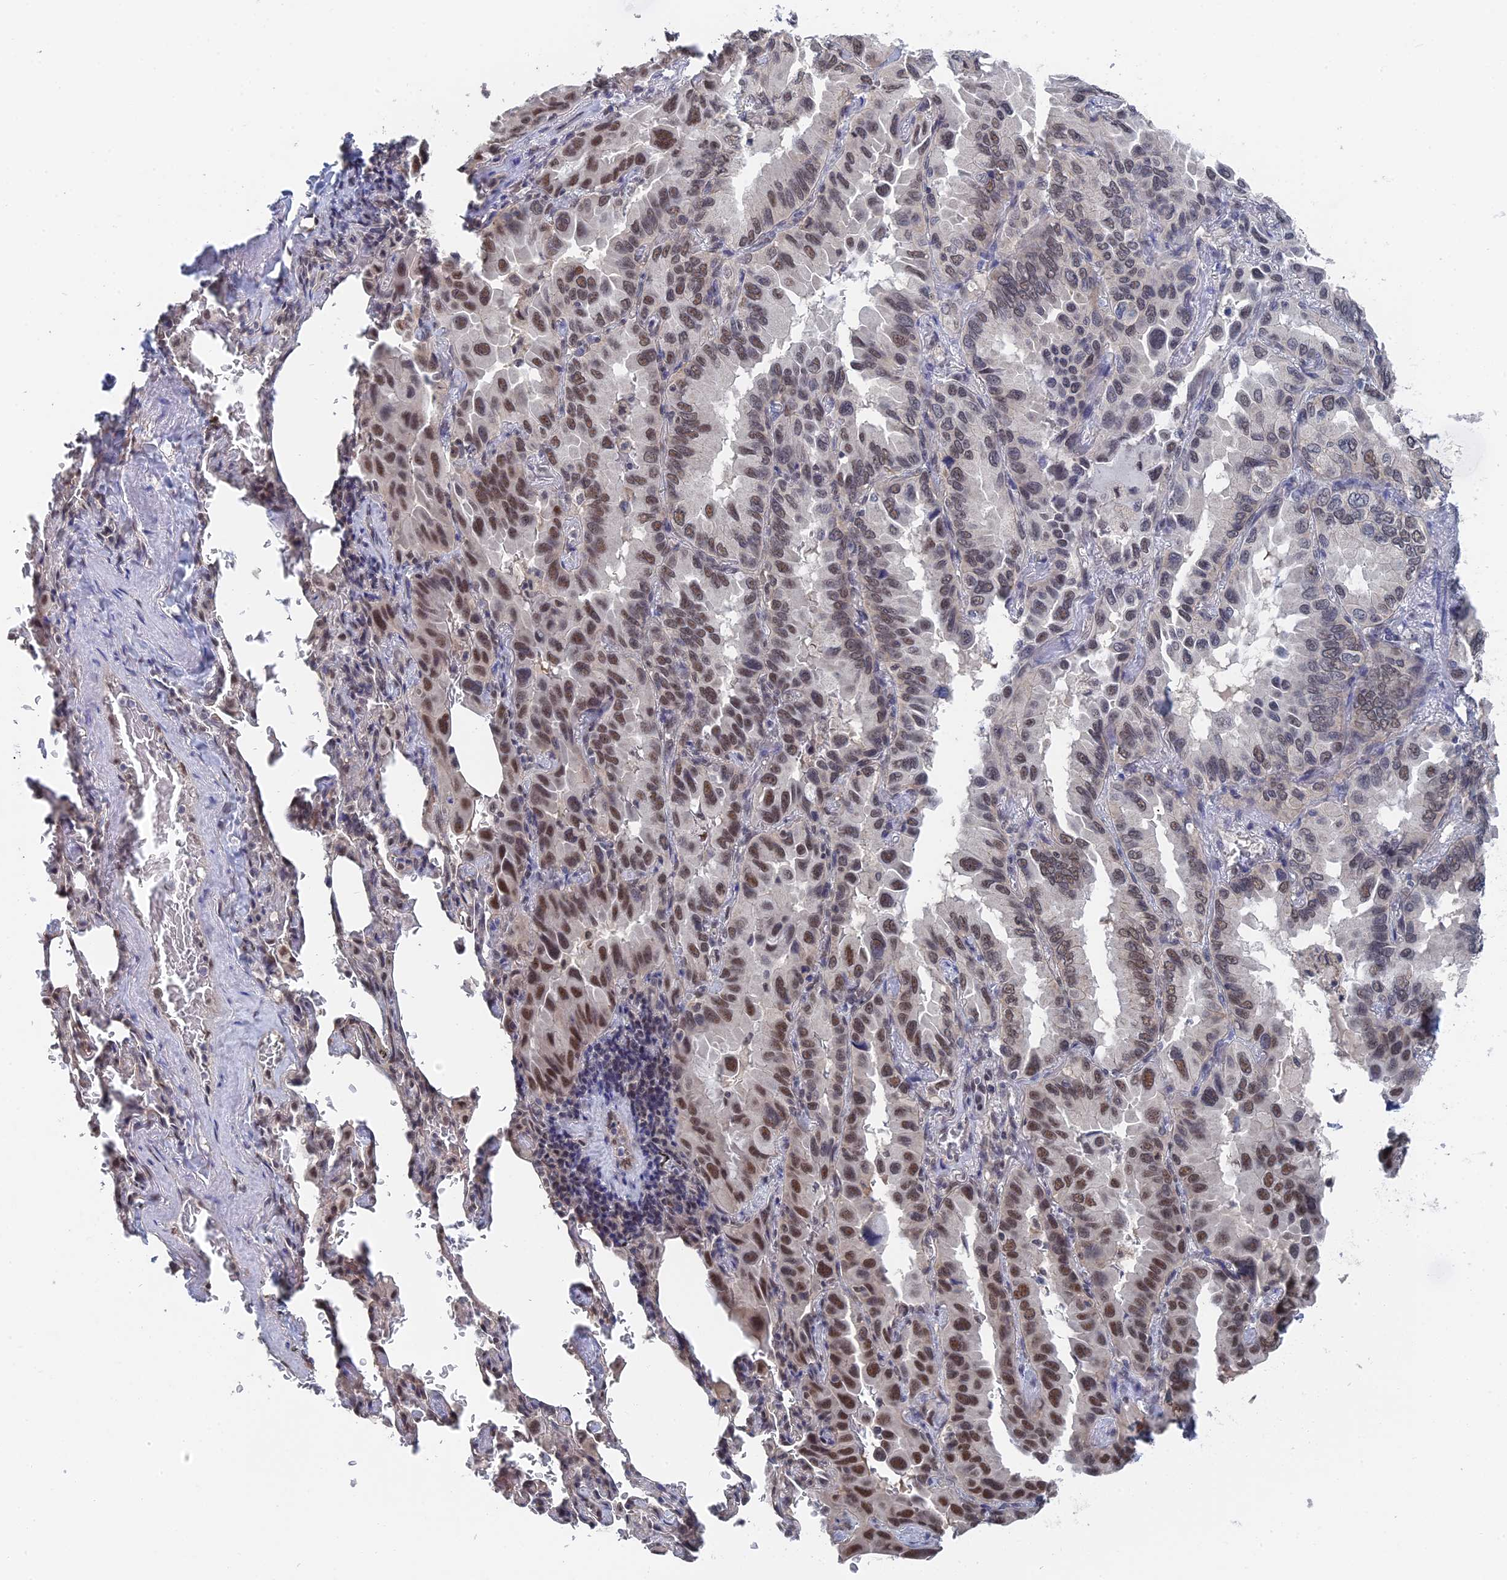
{"staining": {"intensity": "moderate", "quantity": ">75%", "location": "nuclear"}, "tissue": "lung cancer", "cell_type": "Tumor cells", "image_type": "cancer", "snomed": [{"axis": "morphology", "description": "Adenocarcinoma, NOS"}, {"axis": "topography", "description": "Lung"}], "caption": "Immunohistochemistry (IHC) of lung cancer exhibits medium levels of moderate nuclear positivity in about >75% of tumor cells.", "gene": "TSSC4", "patient": {"sex": "male", "age": 64}}